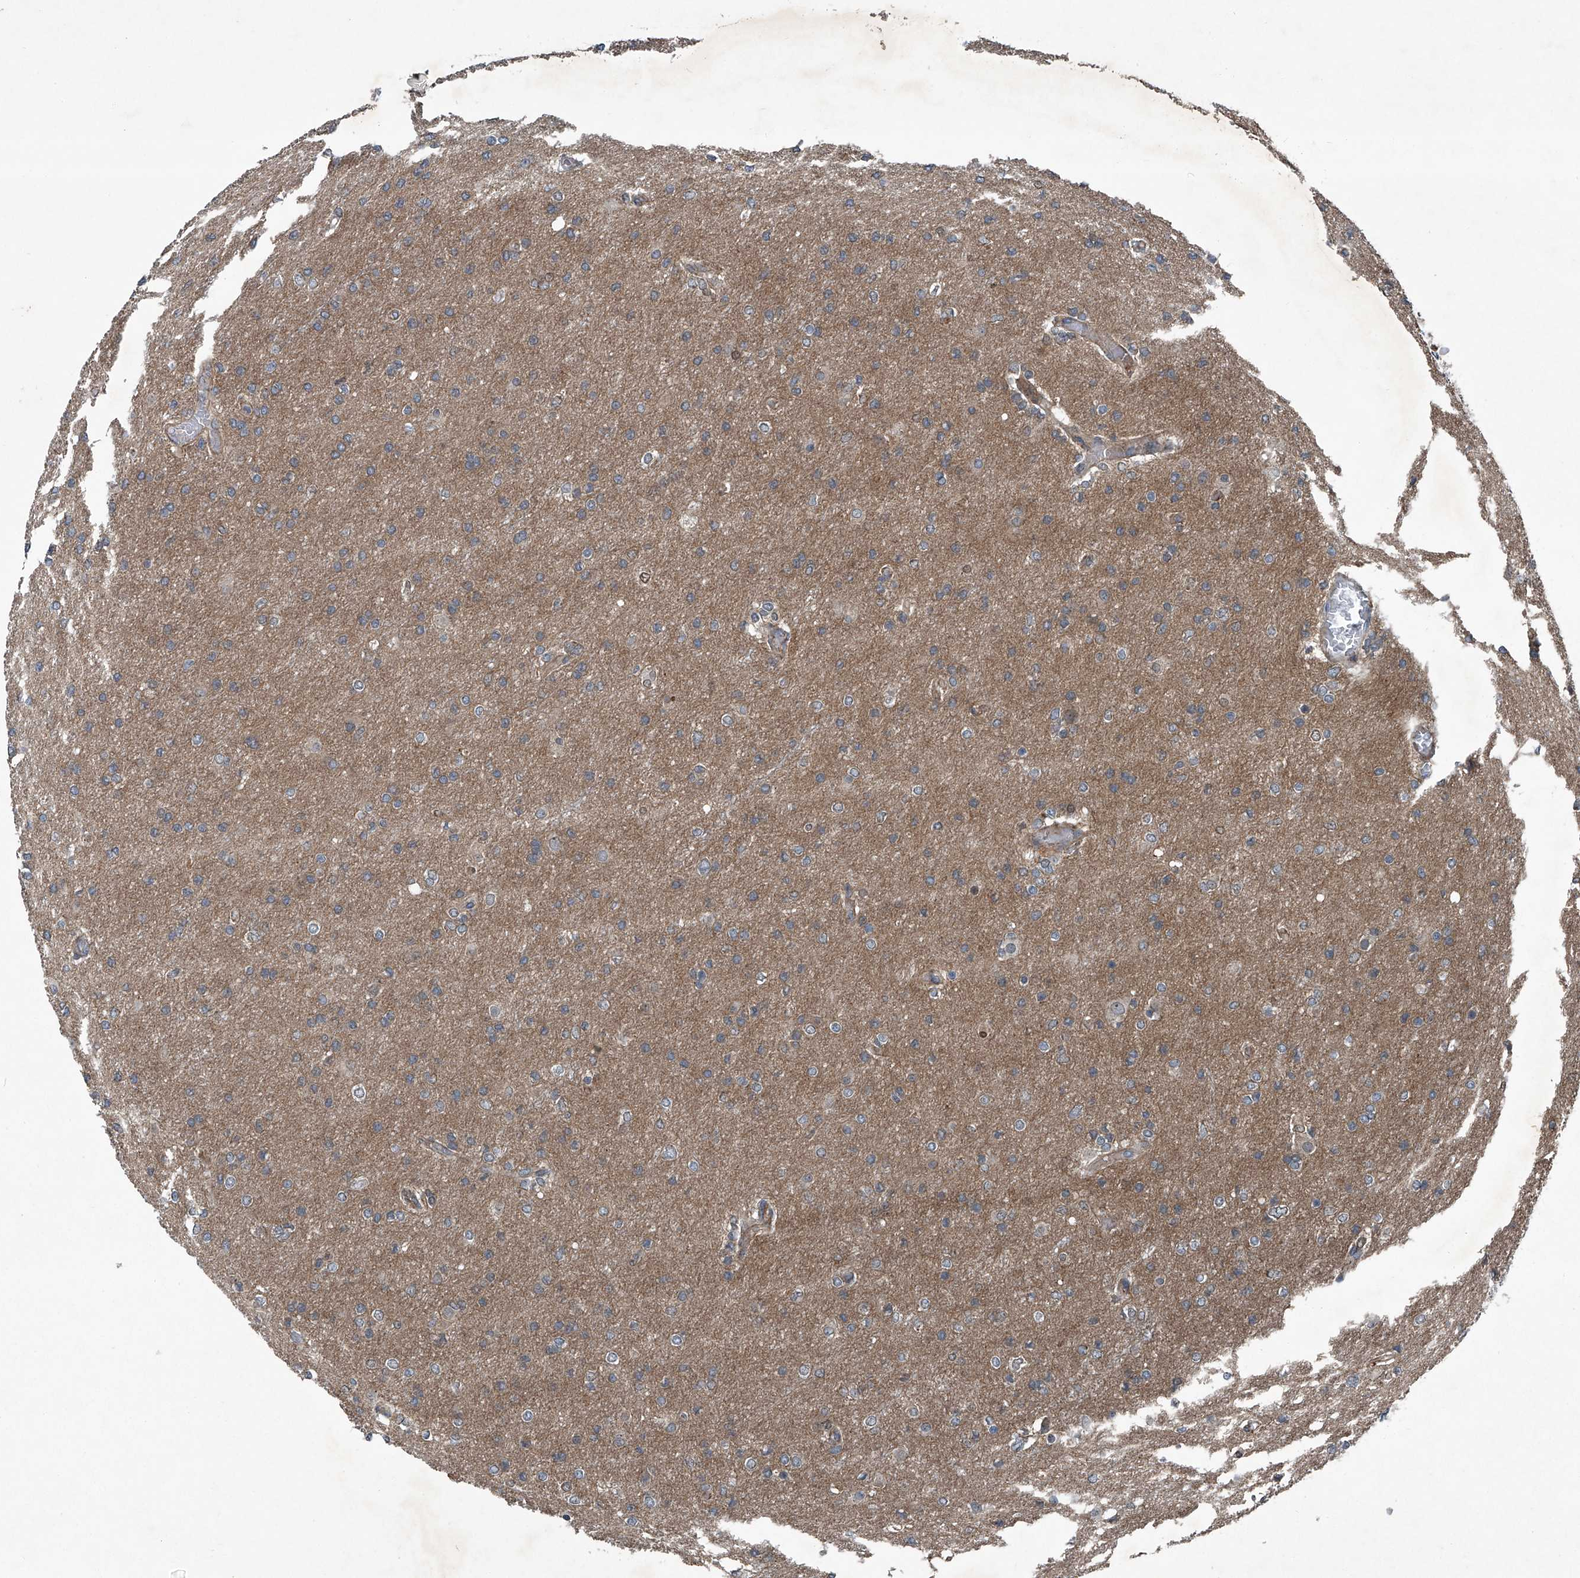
{"staining": {"intensity": "negative", "quantity": "none", "location": "none"}, "tissue": "glioma", "cell_type": "Tumor cells", "image_type": "cancer", "snomed": [{"axis": "morphology", "description": "Glioma, malignant, High grade"}, {"axis": "topography", "description": "Cerebral cortex"}], "caption": "Immunohistochemistry of human glioma reveals no positivity in tumor cells.", "gene": "SENP2", "patient": {"sex": "female", "age": 36}}